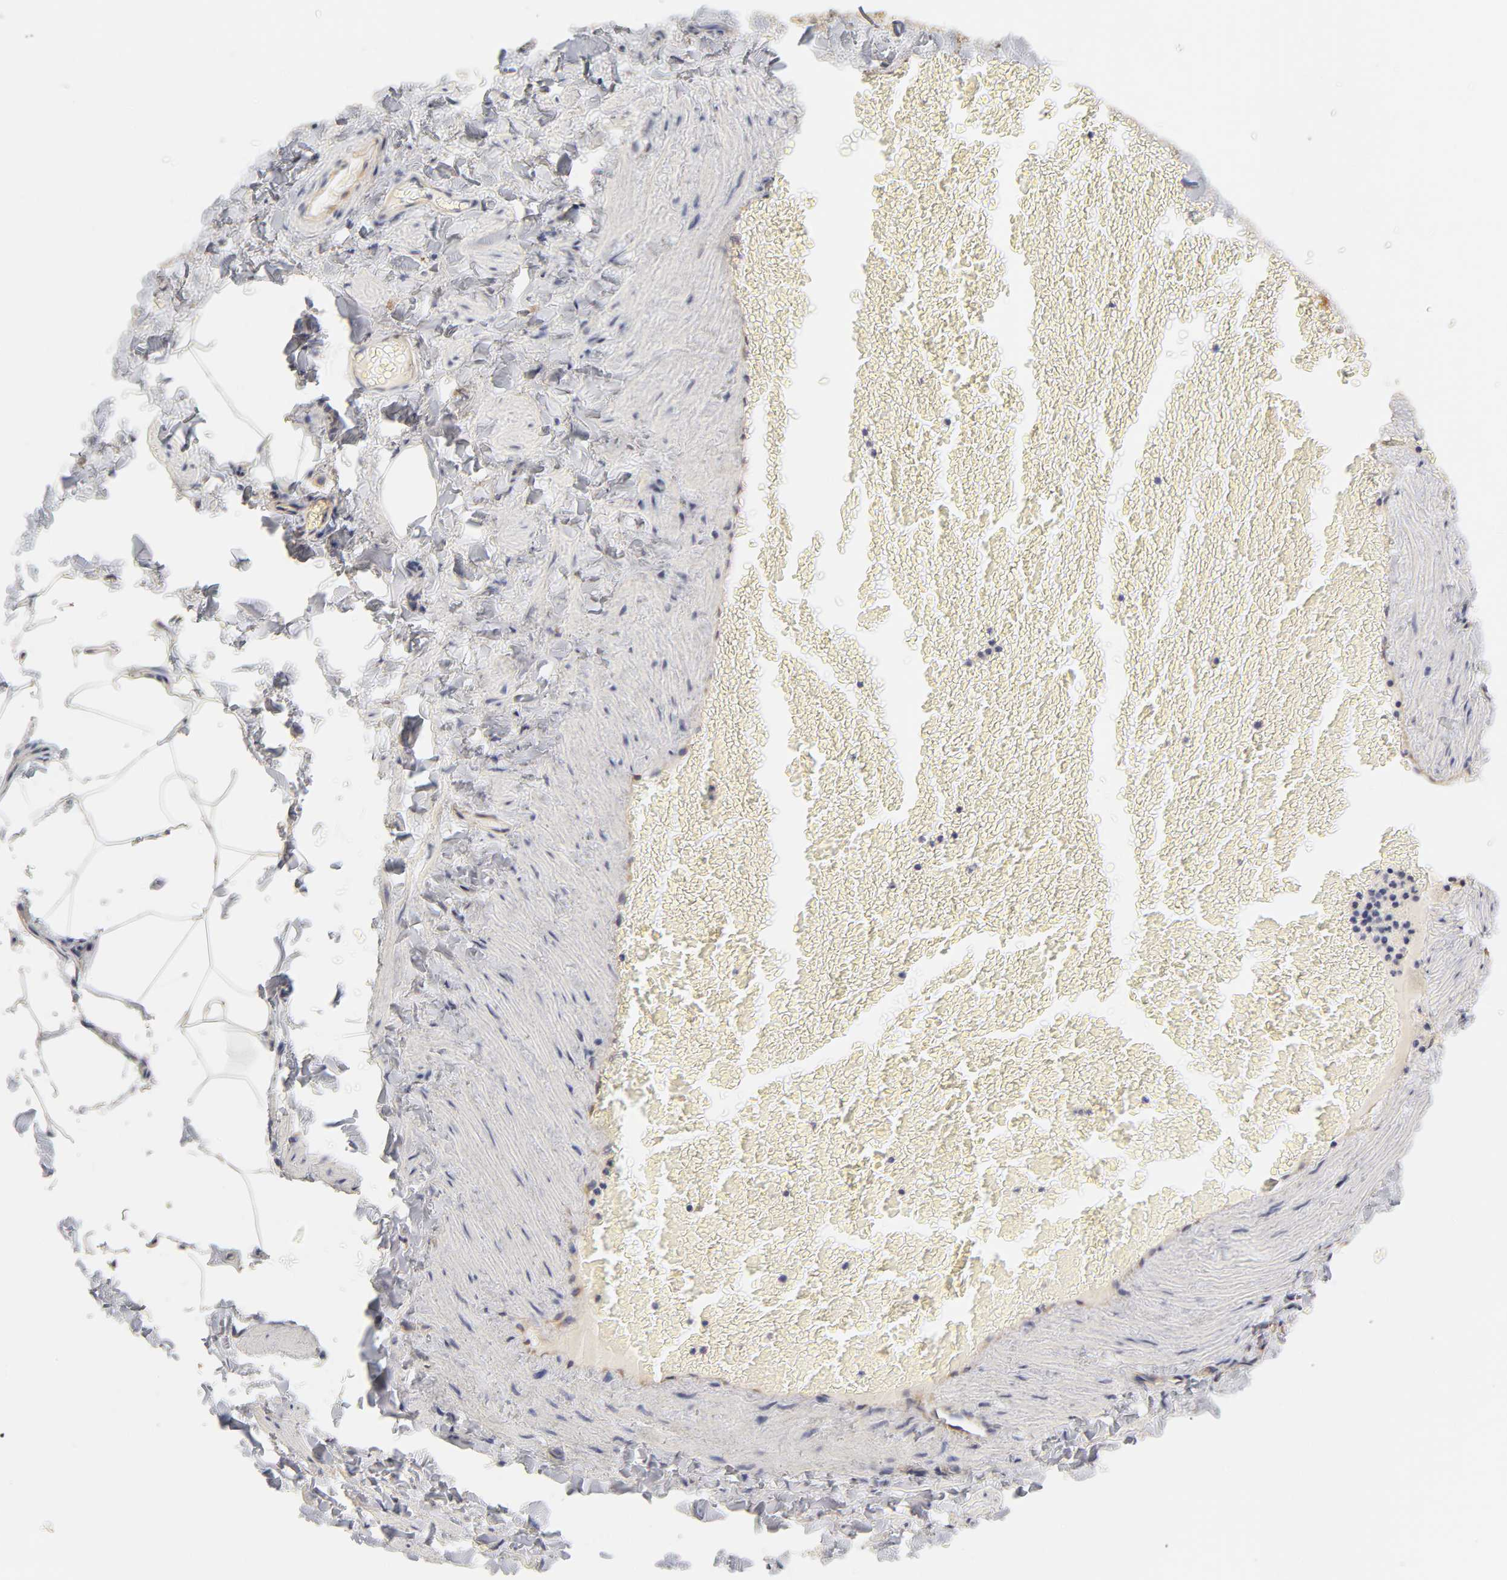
{"staining": {"intensity": "weak", "quantity": "<25%", "location": "cytoplasmic/membranous"}, "tissue": "adipose tissue", "cell_type": "Adipocytes", "image_type": "normal", "snomed": [{"axis": "morphology", "description": "Normal tissue, NOS"}, {"axis": "topography", "description": "Vascular tissue"}], "caption": "IHC of unremarkable human adipose tissue reveals no staining in adipocytes. (Stains: DAB (3,3'-diaminobenzidine) immunohistochemistry (IHC) with hematoxylin counter stain, Microscopy: brightfield microscopy at high magnification).", "gene": "LAMB1", "patient": {"sex": "male", "age": 41}}